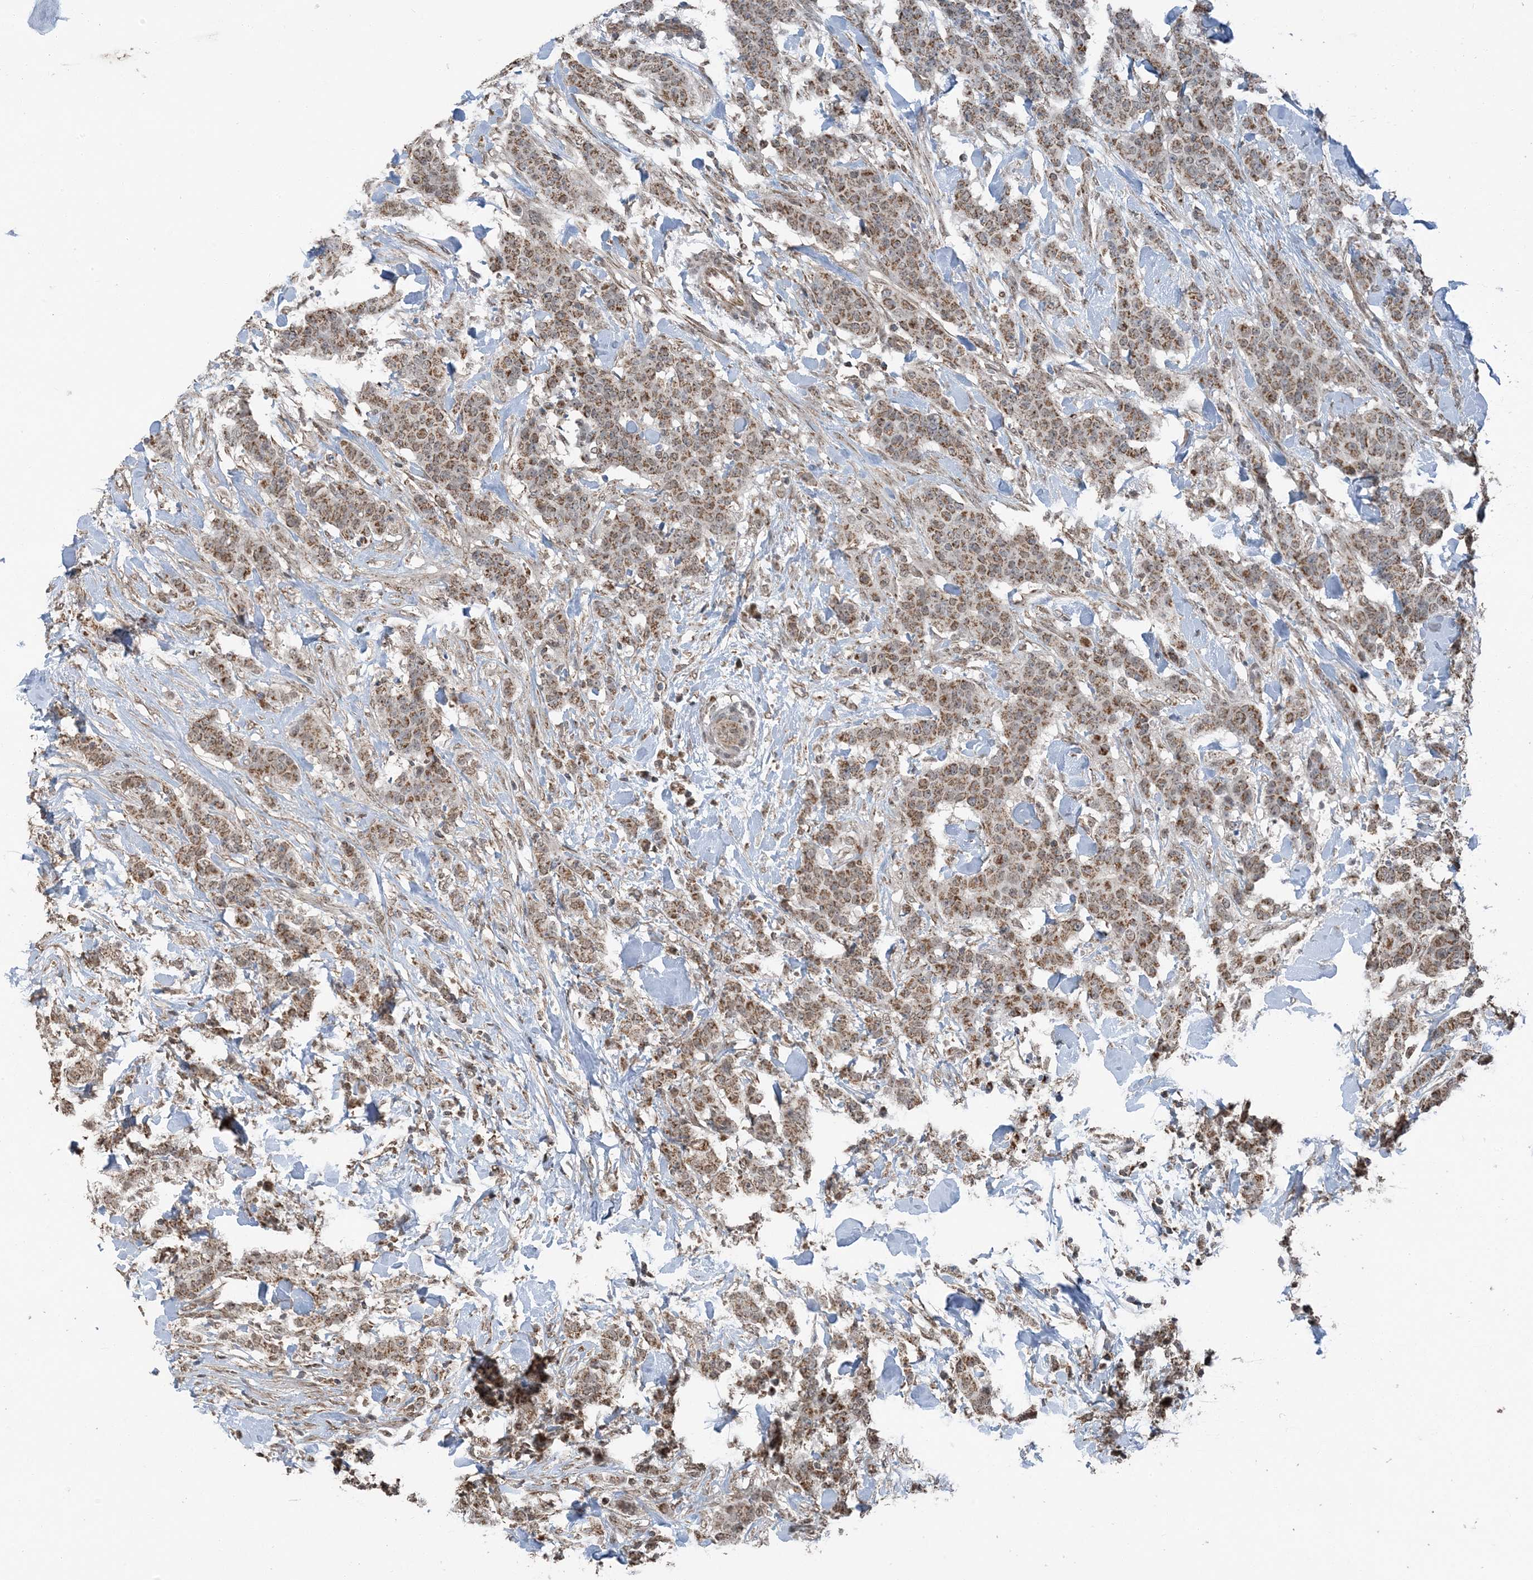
{"staining": {"intensity": "moderate", "quantity": ">75%", "location": "cytoplasmic/membranous"}, "tissue": "breast cancer", "cell_type": "Tumor cells", "image_type": "cancer", "snomed": [{"axis": "morphology", "description": "Duct carcinoma"}, {"axis": "topography", "description": "Breast"}], "caption": "Immunohistochemical staining of human breast cancer (infiltrating ductal carcinoma) reveals moderate cytoplasmic/membranous protein positivity in about >75% of tumor cells. Immunohistochemistry (ihc) stains the protein in brown and the nuclei are stained blue.", "gene": "PILRB", "patient": {"sex": "female", "age": 40}}